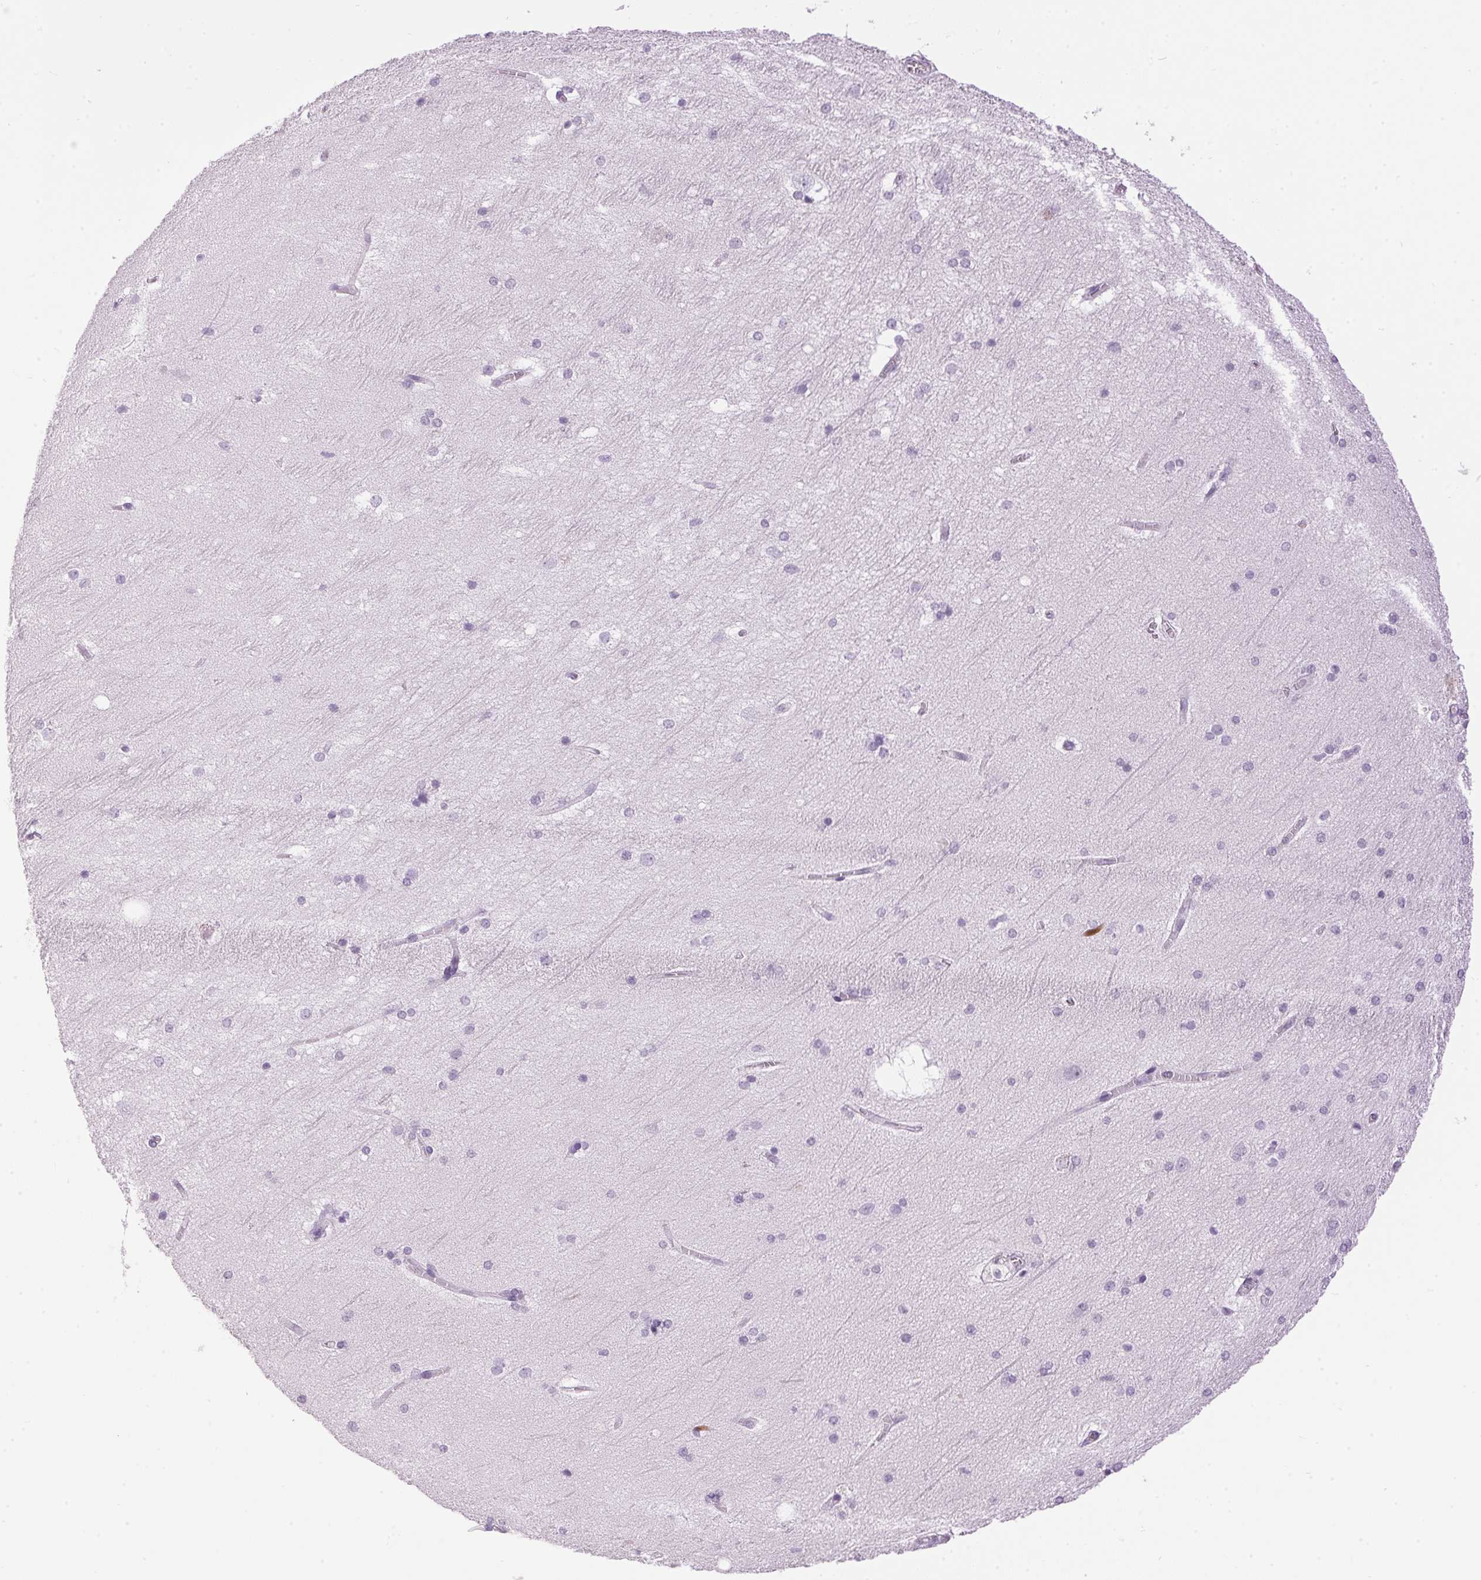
{"staining": {"intensity": "negative", "quantity": "none", "location": "none"}, "tissue": "hippocampus", "cell_type": "Glial cells", "image_type": "normal", "snomed": [{"axis": "morphology", "description": "Normal tissue, NOS"}, {"axis": "topography", "description": "Cerebral cortex"}, {"axis": "topography", "description": "Hippocampus"}], "caption": "Photomicrograph shows no protein positivity in glial cells of normal hippocampus.", "gene": "SP7", "patient": {"sex": "female", "age": 19}}